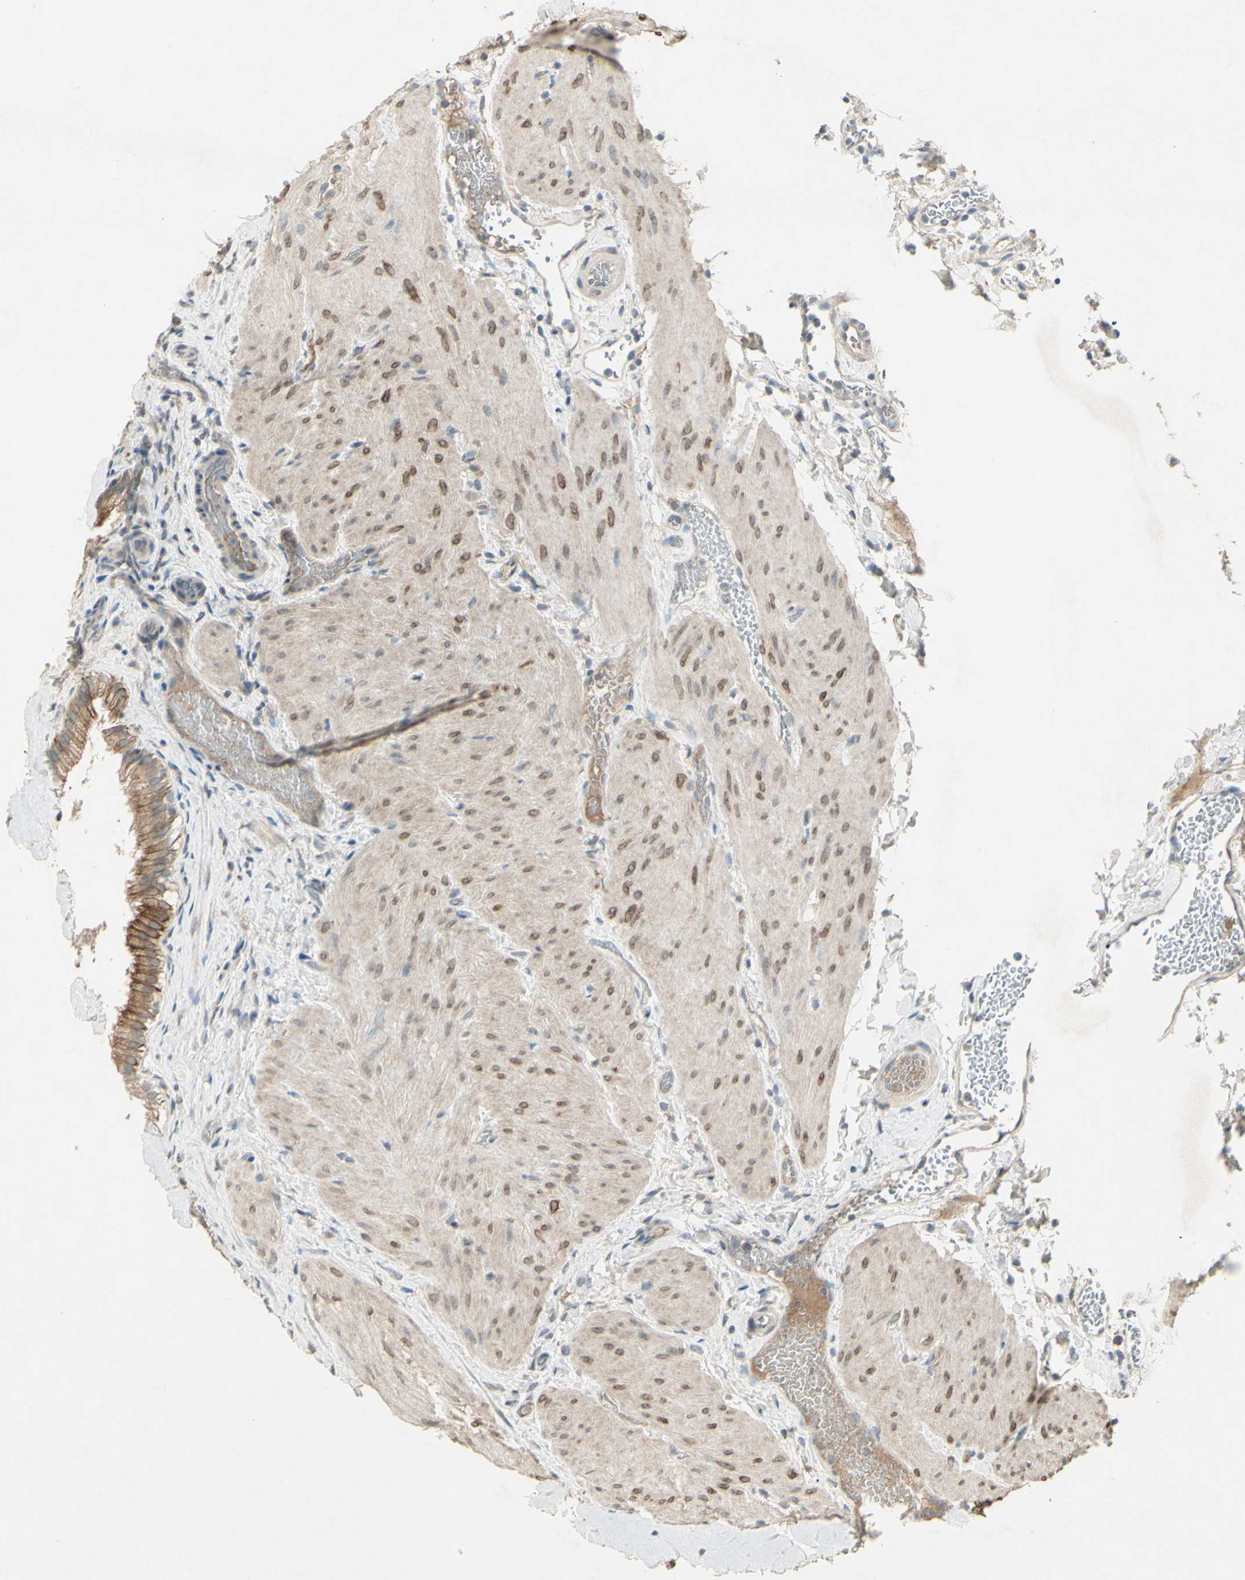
{"staining": {"intensity": "moderate", "quantity": ">75%", "location": "cytoplasmic/membranous"}, "tissue": "gallbladder", "cell_type": "Glandular cells", "image_type": "normal", "snomed": [{"axis": "morphology", "description": "Normal tissue, NOS"}, {"axis": "topography", "description": "Gallbladder"}], "caption": "Immunohistochemical staining of unremarkable gallbladder exhibits >75% levels of moderate cytoplasmic/membranous protein expression in approximately >75% of glandular cells.", "gene": "TIMM21", "patient": {"sex": "female", "age": 26}}